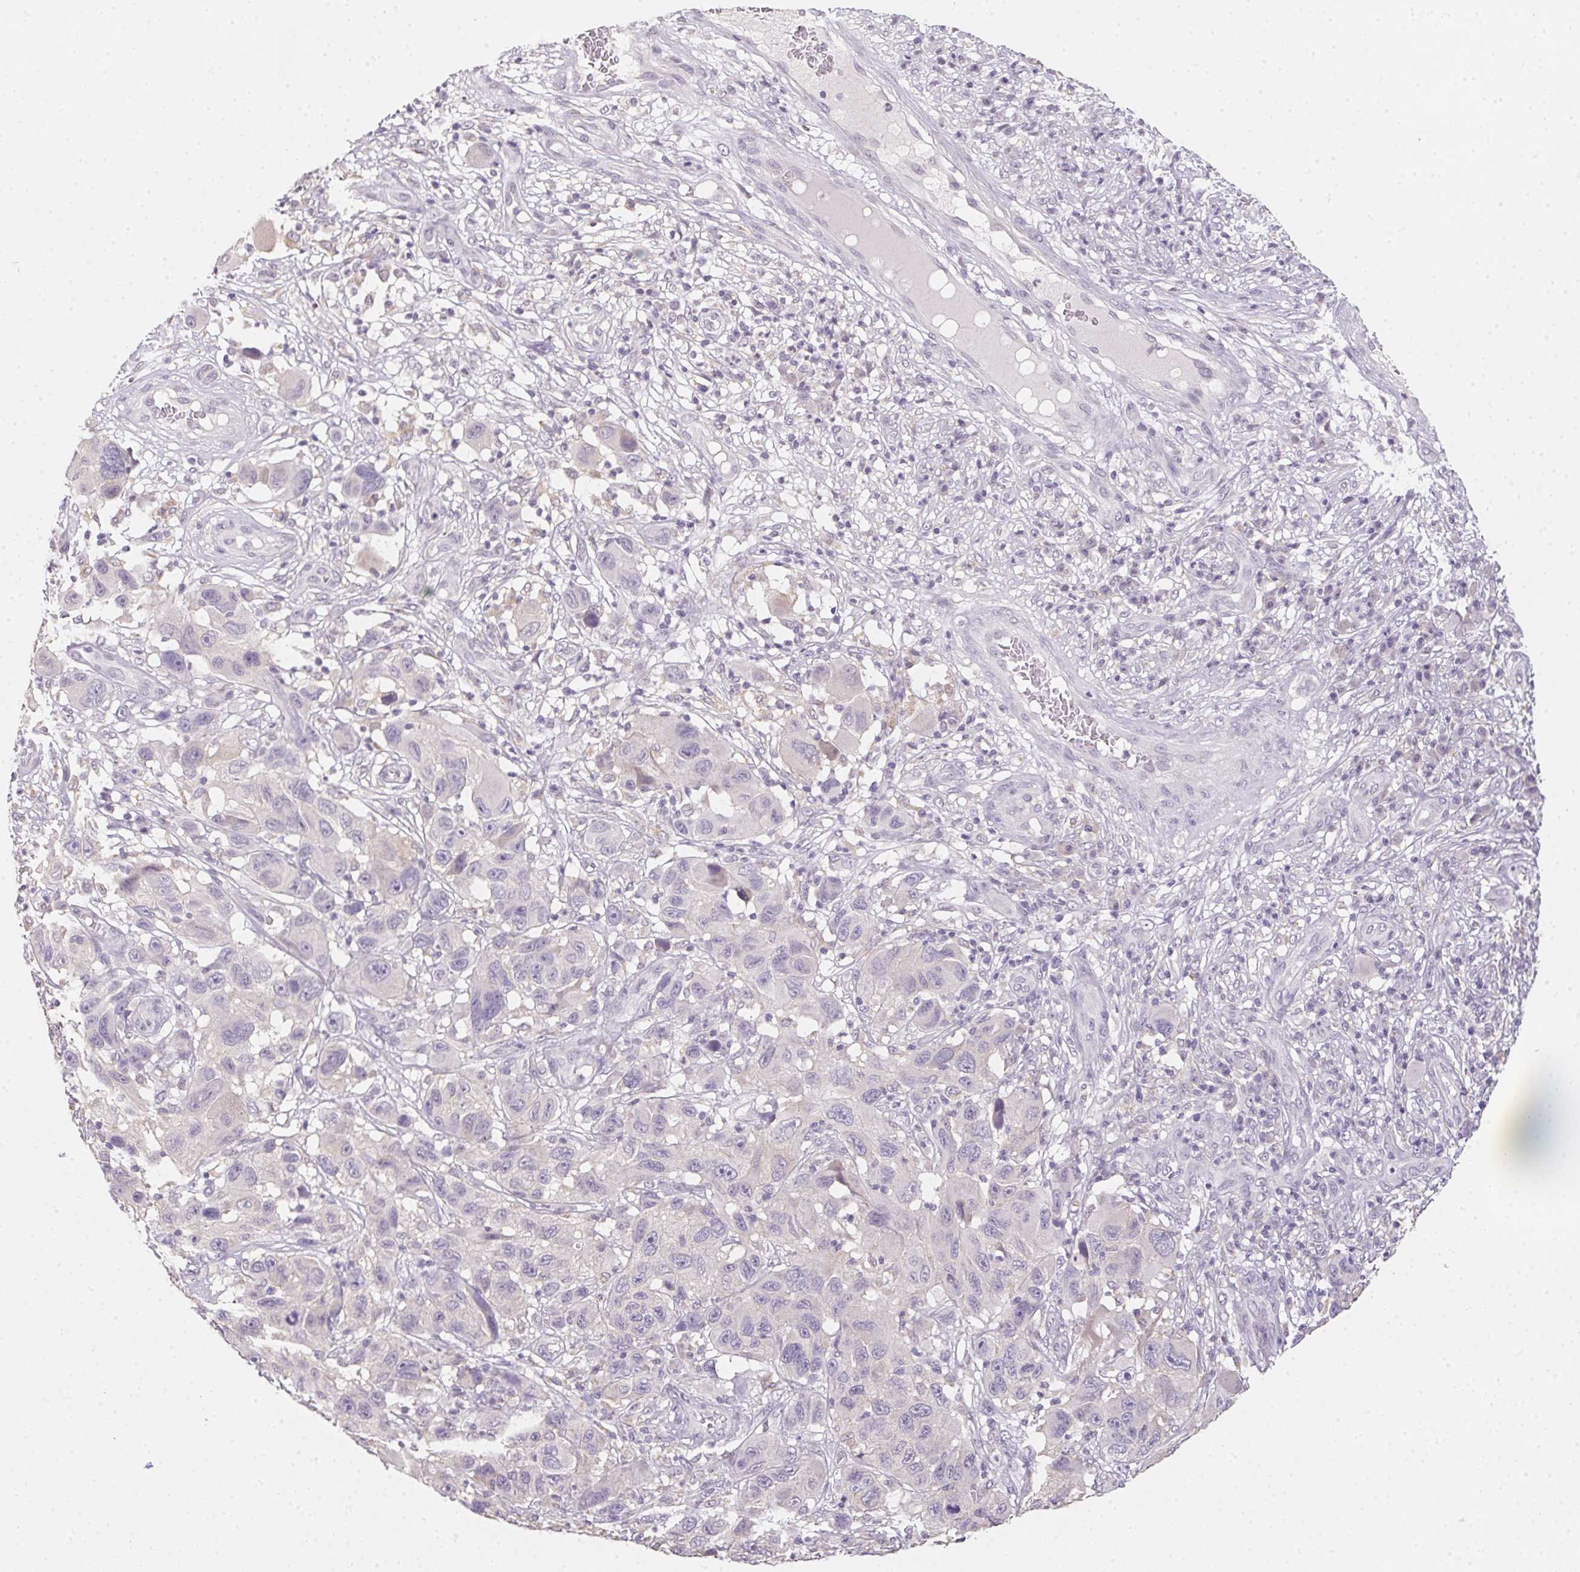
{"staining": {"intensity": "negative", "quantity": "none", "location": "none"}, "tissue": "melanoma", "cell_type": "Tumor cells", "image_type": "cancer", "snomed": [{"axis": "morphology", "description": "Malignant melanoma, NOS"}, {"axis": "topography", "description": "Skin"}], "caption": "Protein analysis of malignant melanoma exhibits no significant positivity in tumor cells.", "gene": "SLC6A18", "patient": {"sex": "male", "age": 53}}